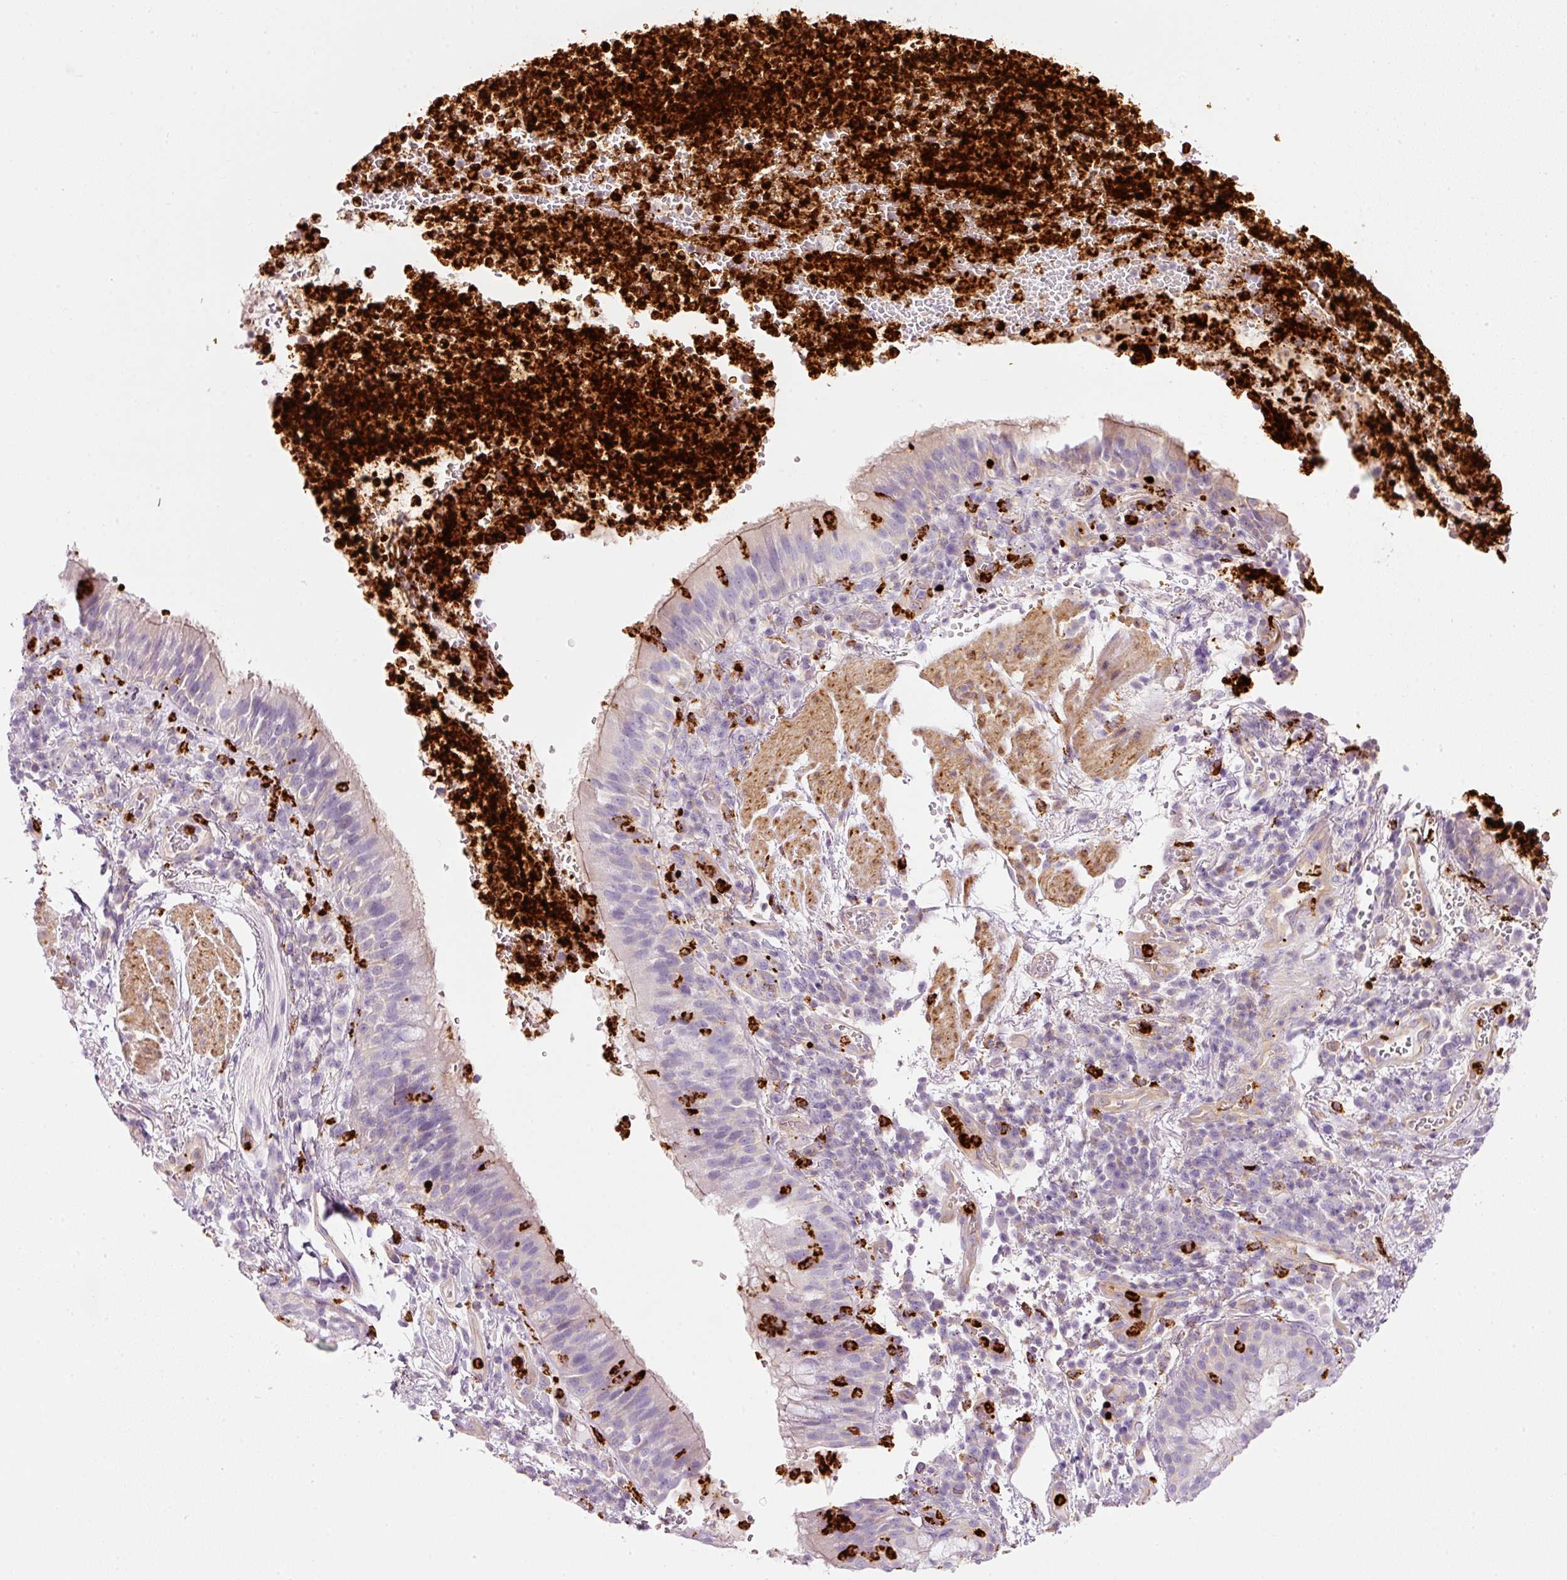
{"staining": {"intensity": "negative", "quantity": "none", "location": "none"}, "tissue": "bronchus", "cell_type": "Respiratory epithelial cells", "image_type": "normal", "snomed": [{"axis": "morphology", "description": "Normal tissue, NOS"}, {"axis": "topography", "description": "Cartilage tissue"}, {"axis": "topography", "description": "Bronchus"}], "caption": "Immunohistochemistry micrograph of unremarkable human bronchus stained for a protein (brown), which demonstrates no expression in respiratory epithelial cells.", "gene": "MAP3K3", "patient": {"sex": "male", "age": 56}}